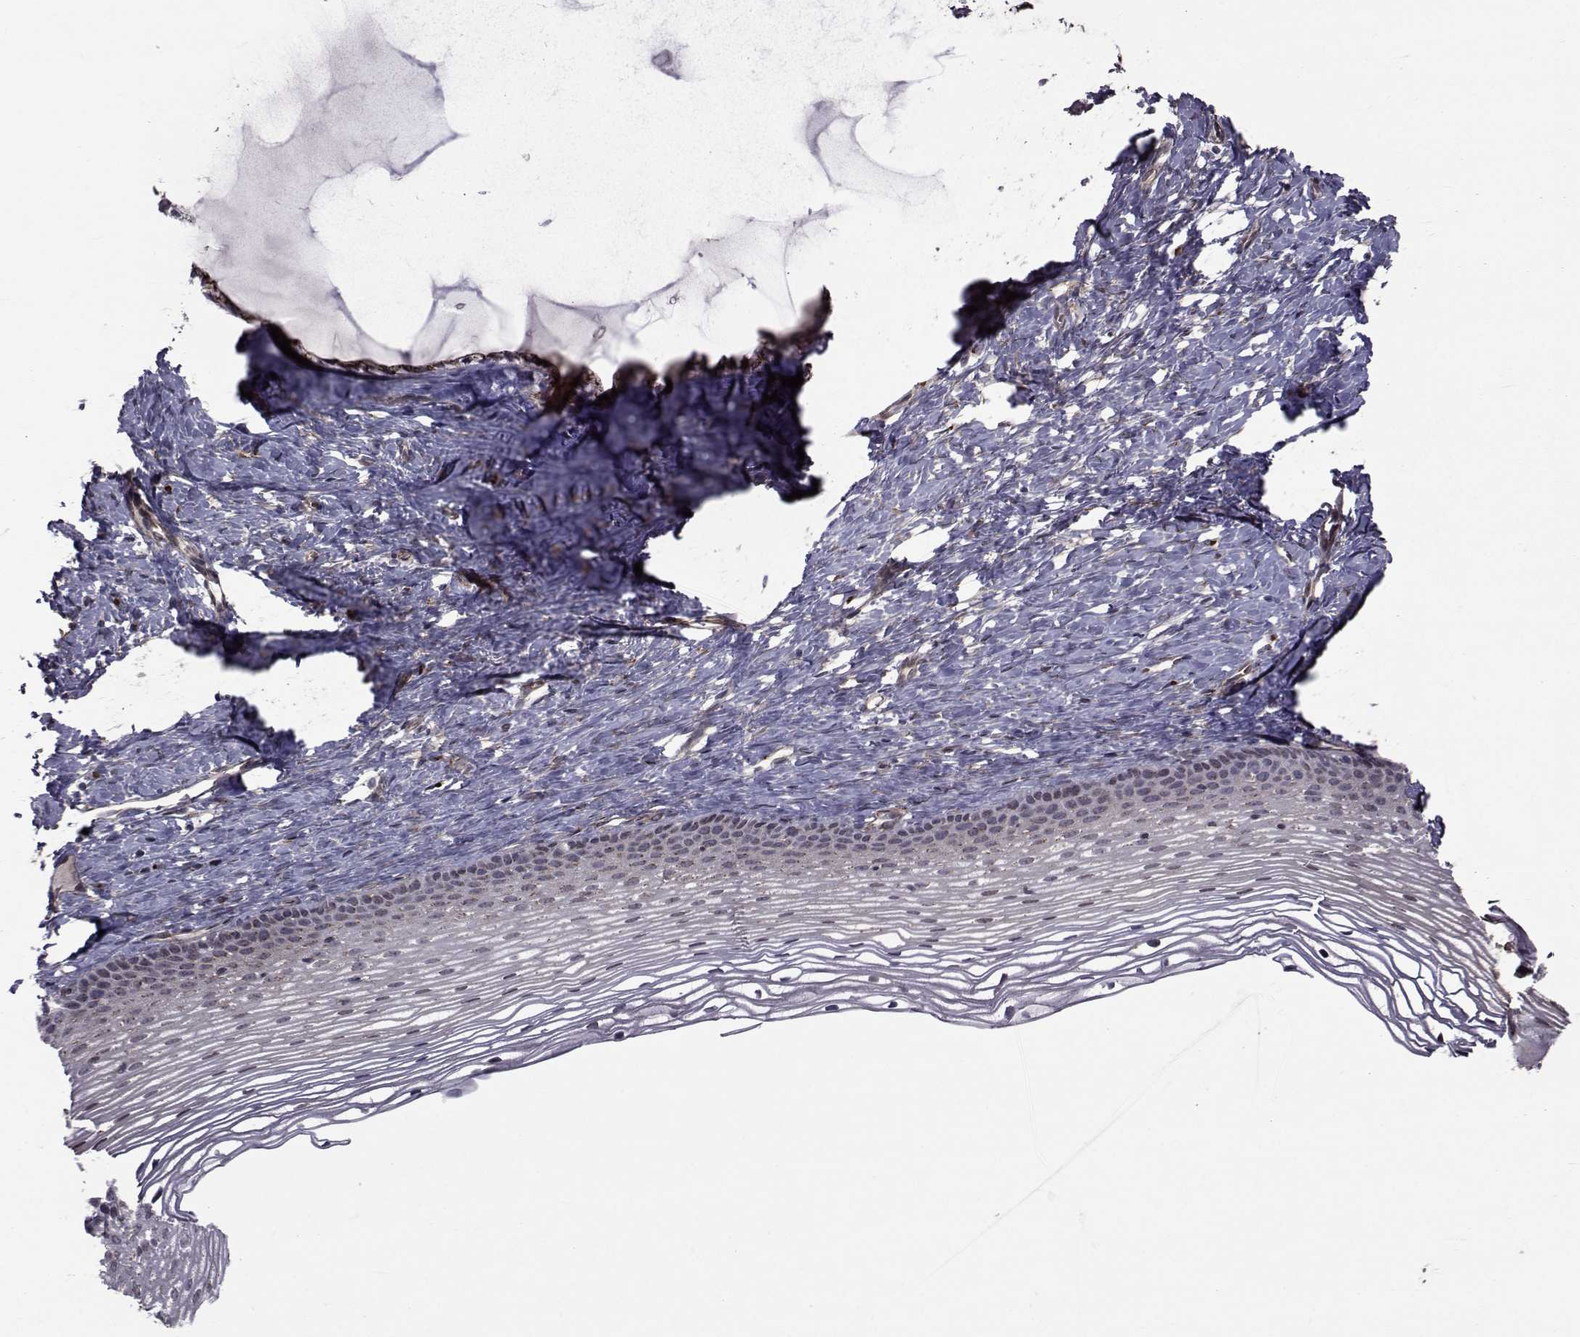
{"staining": {"intensity": "moderate", "quantity": ">75%", "location": "cytoplasmic/membranous"}, "tissue": "cervix", "cell_type": "Glandular cells", "image_type": "normal", "snomed": [{"axis": "morphology", "description": "Normal tissue, NOS"}, {"axis": "topography", "description": "Cervix"}], "caption": "Normal cervix shows moderate cytoplasmic/membranous expression in about >75% of glandular cells.", "gene": "ATP6V1C2", "patient": {"sex": "female", "age": 39}}